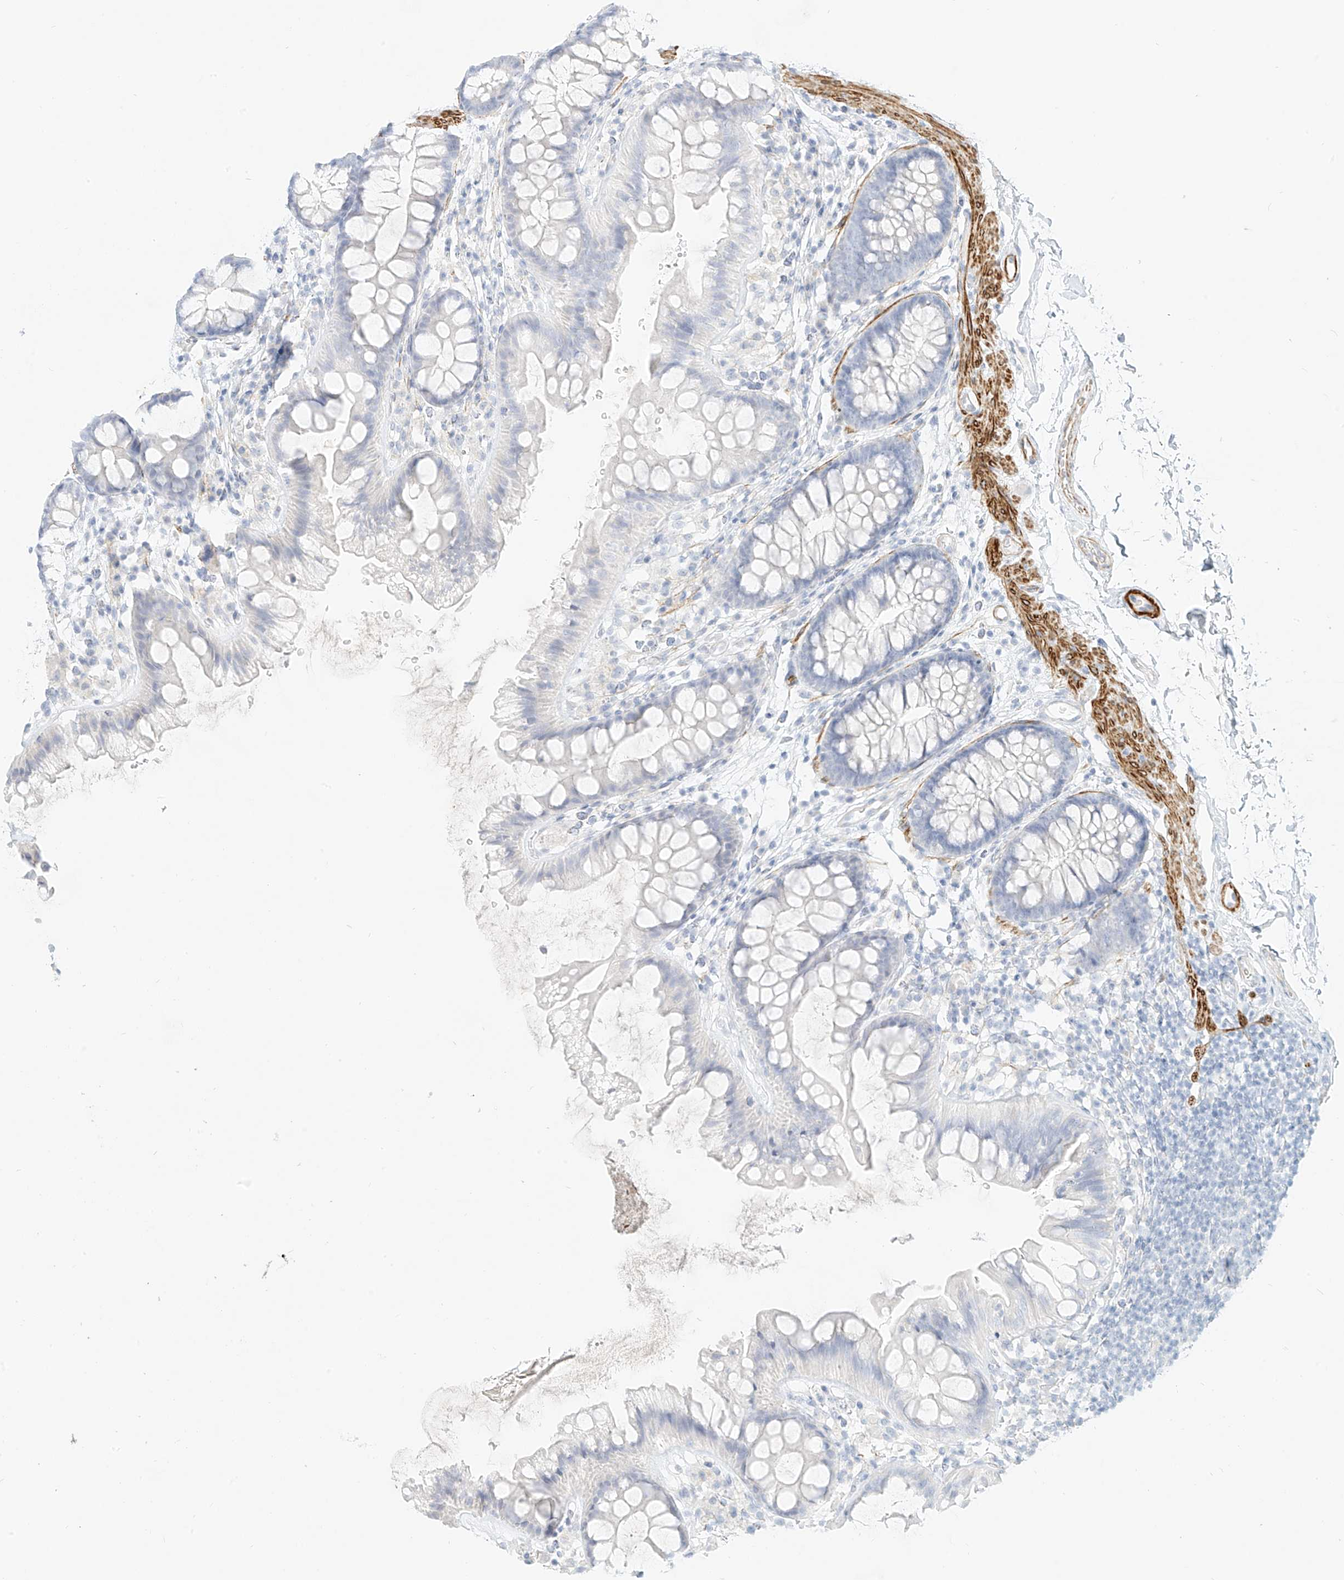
{"staining": {"intensity": "strong", "quantity": ">75%", "location": "cytoplasmic/membranous"}, "tissue": "colon", "cell_type": "Endothelial cells", "image_type": "normal", "snomed": [{"axis": "morphology", "description": "Normal tissue, NOS"}, {"axis": "topography", "description": "Colon"}], "caption": "Immunohistochemistry micrograph of benign colon: human colon stained using immunohistochemistry exhibits high levels of strong protein expression localized specifically in the cytoplasmic/membranous of endothelial cells, appearing as a cytoplasmic/membranous brown color.", "gene": "ST3GAL5", "patient": {"sex": "female", "age": 62}}